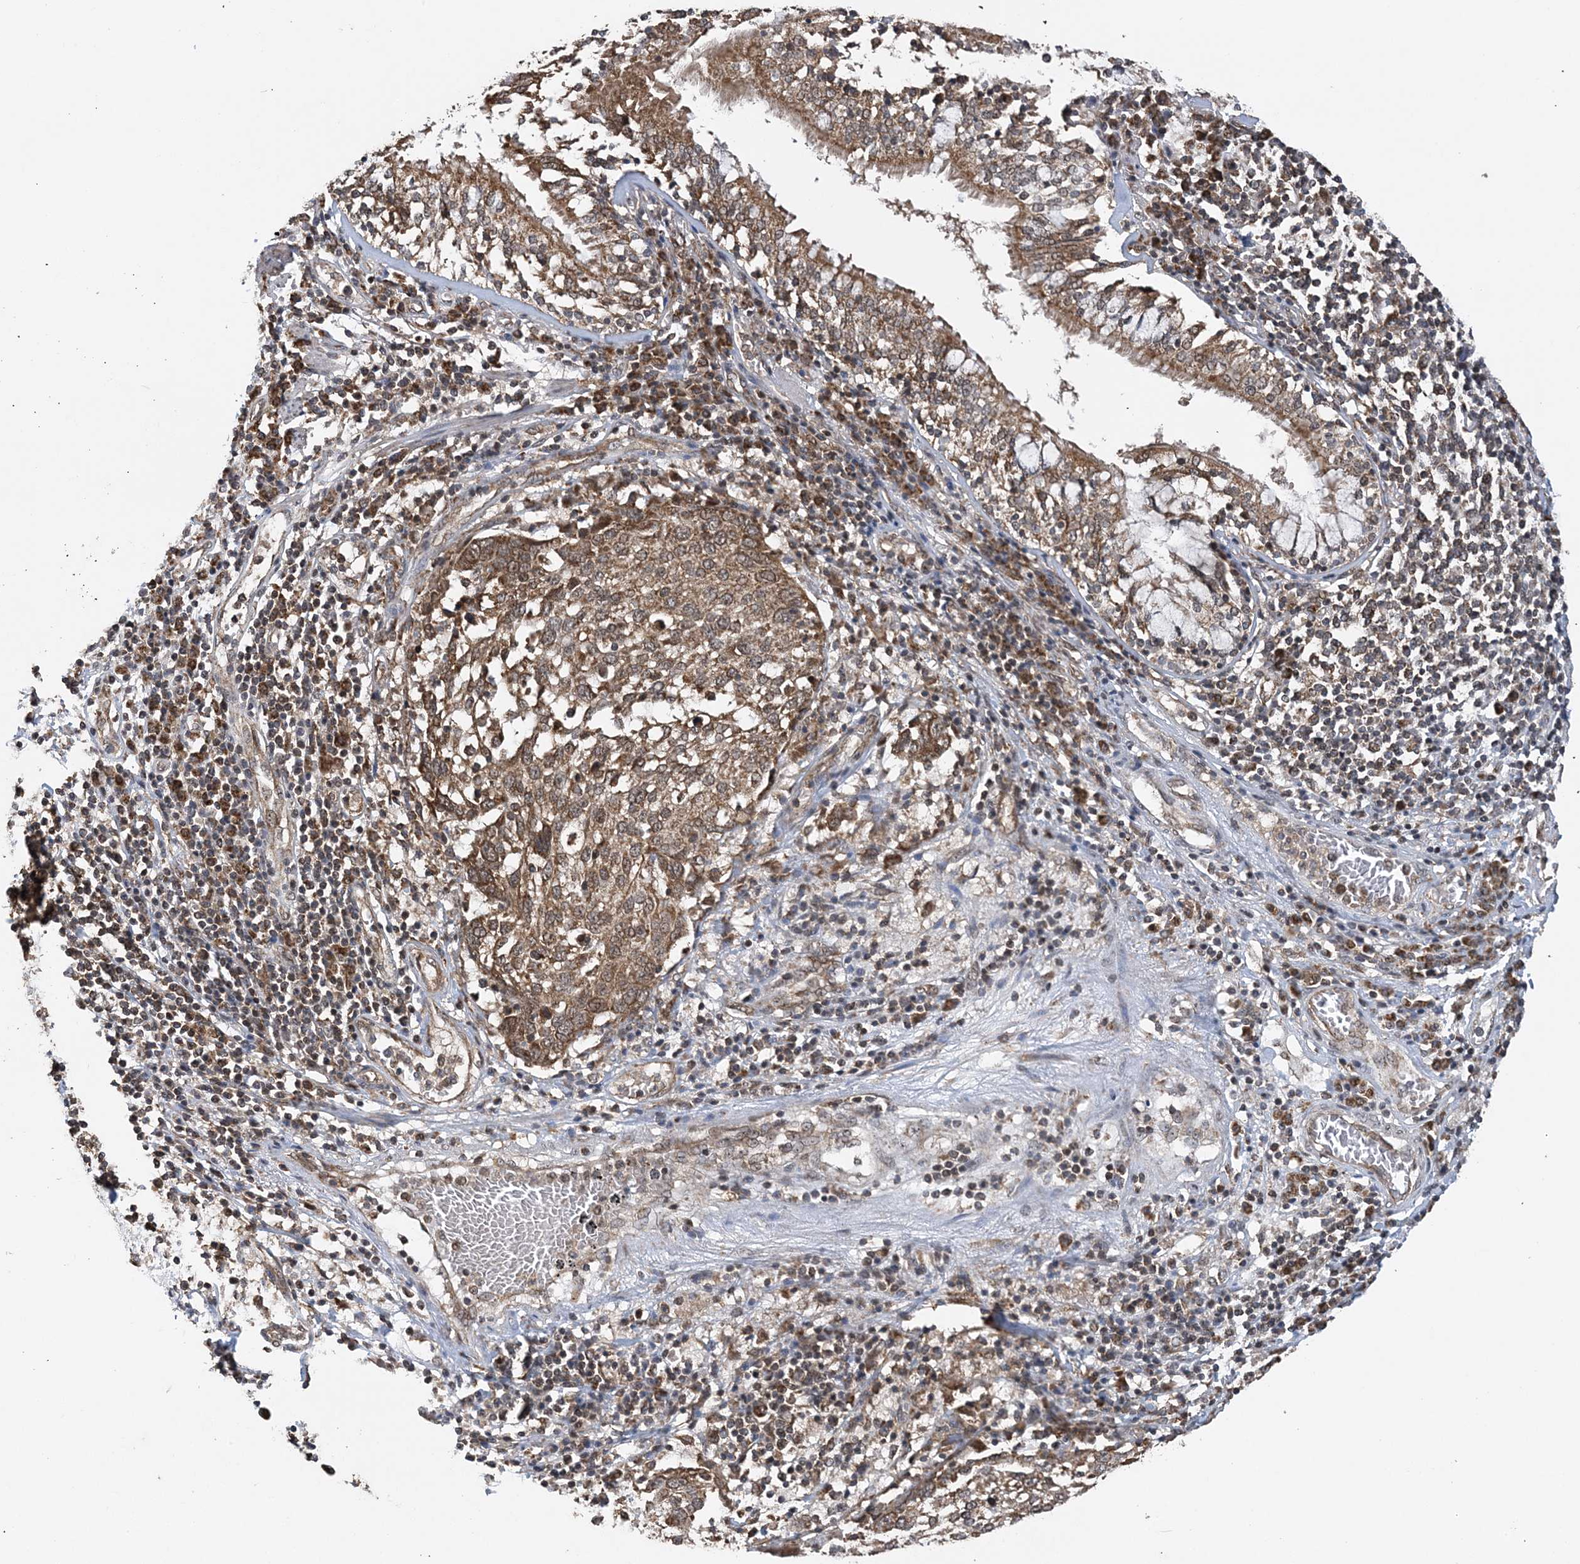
{"staining": {"intensity": "moderate", "quantity": ">75%", "location": "cytoplasmic/membranous"}, "tissue": "lung cancer", "cell_type": "Tumor cells", "image_type": "cancer", "snomed": [{"axis": "morphology", "description": "Squamous cell carcinoma, NOS"}, {"axis": "topography", "description": "Lung"}], "caption": "Protein expression analysis of lung cancer (squamous cell carcinoma) demonstrates moderate cytoplasmic/membranous positivity in approximately >75% of tumor cells. (IHC, brightfield microscopy, high magnification).", "gene": "PCBP1", "patient": {"sex": "male", "age": 65}}